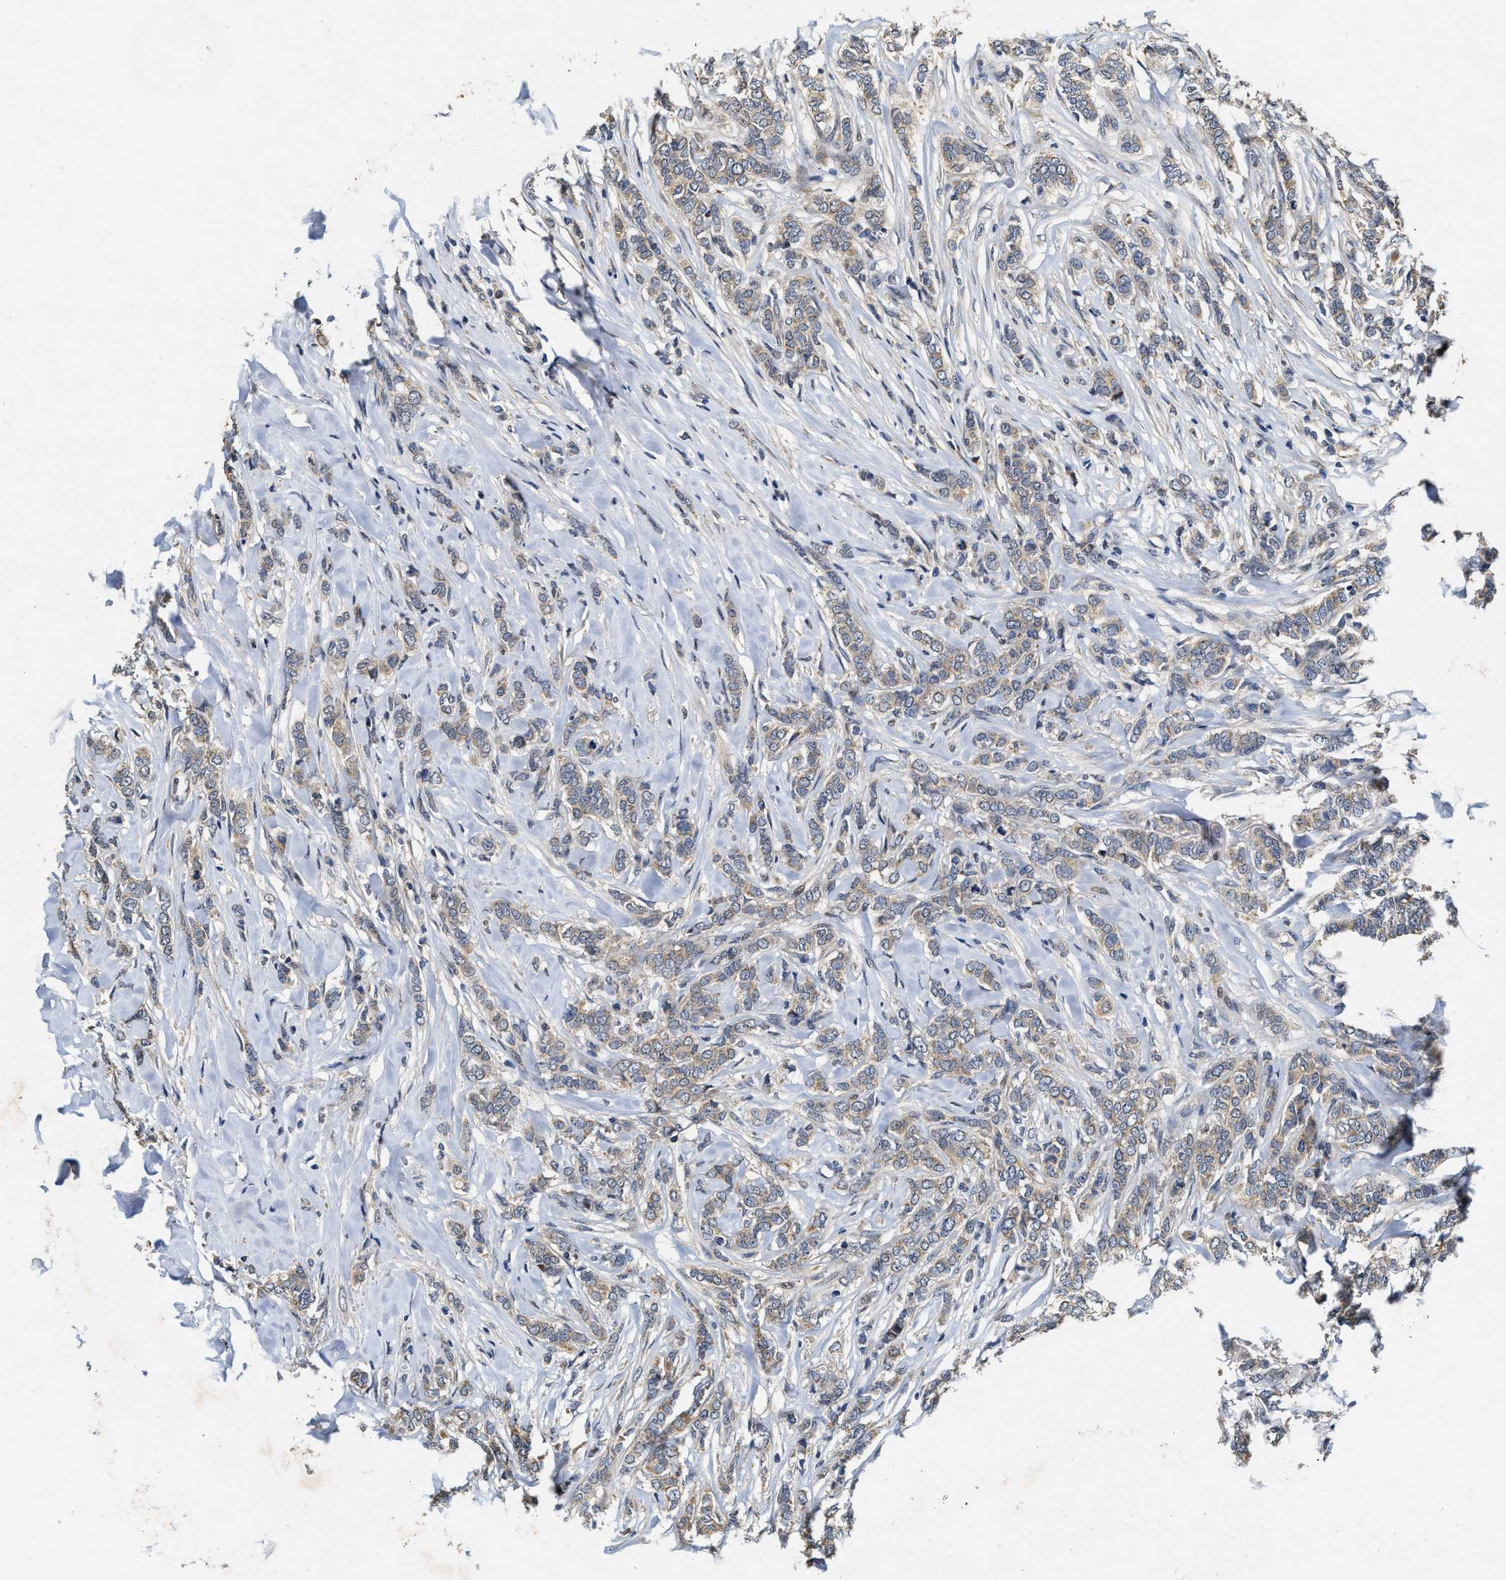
{"staining": {"intensity": "weak", "quantity": ">75%", "location": "cytoplasmic/membranous"}, "tissue": "breast cancer", "cell_type": "Tumor cells", "image_type": "cancer", "snomed": [{"axis": "morphology", "description": "Lobular carcinoma"}, {"axis": "topography", "description": "Skin"}, {"axis": "topography", "description": "Breast"}], "caption": "The image demonstrates a brown stain indicating the presence of a protein in the cytoplasmic/membranous of tumor cells in breast lobular carcinoma.", "gene": "SCYL2", "patient": {"sex": "female", "age": 46}}